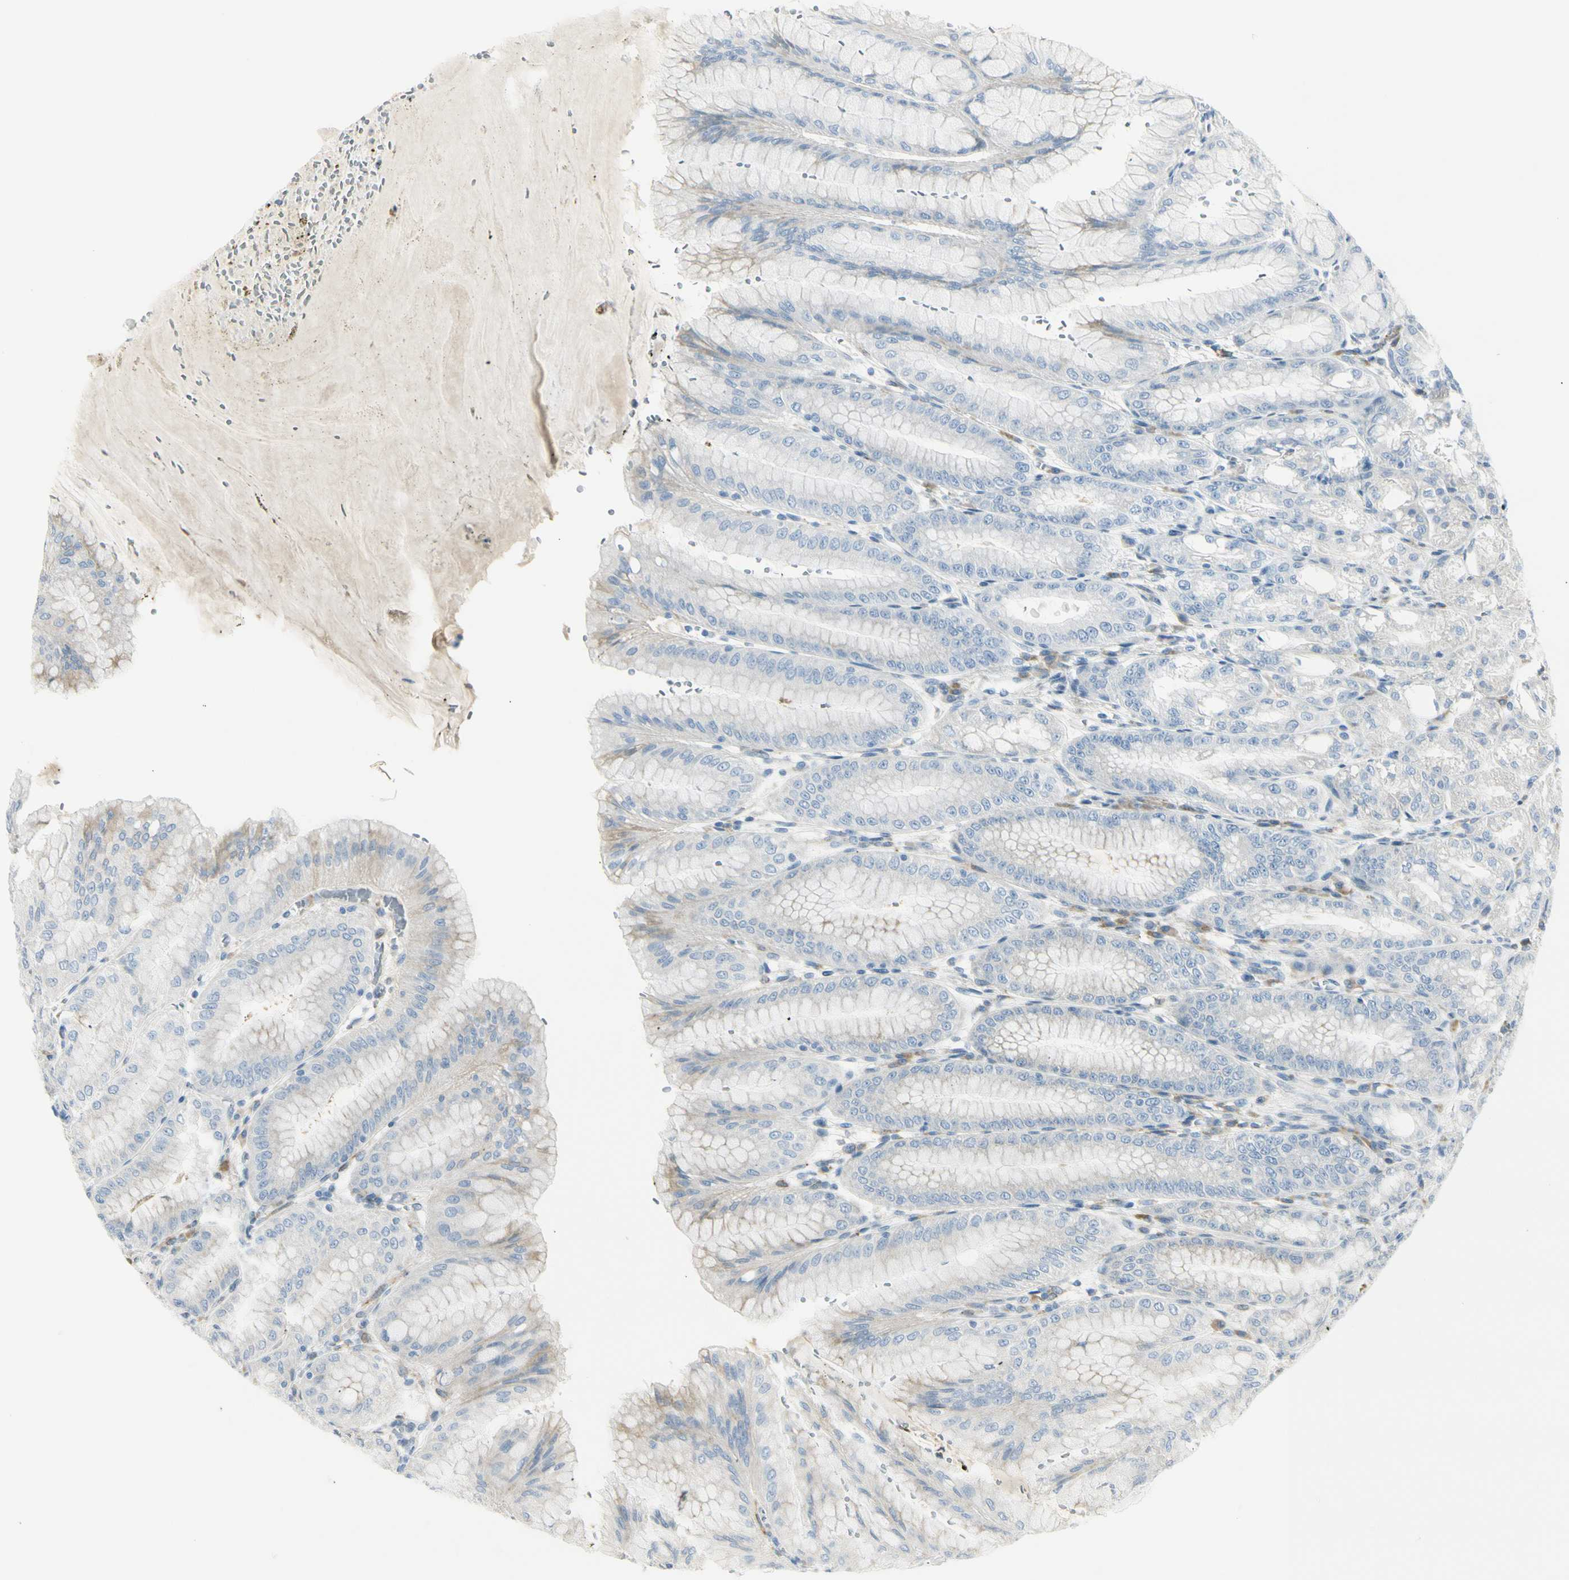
{"staining": {"intensity": "negative", "quantity": "none", "location": "none"}, "tissue": "stomach", "cell_type": "Glandular cells", "image_type": "normal", "snomed": [{"axis": "morphology", "description": "Normal tissue, NOS"}, {"axis": "topography", "description": "Stomach, lower"}], "caption": "Histopathology image shows no significant protein staining in glandular cells of unremarkable stomach.", "gene": "TNFSF11", "patient": {"sex": "male", "age": 71}}